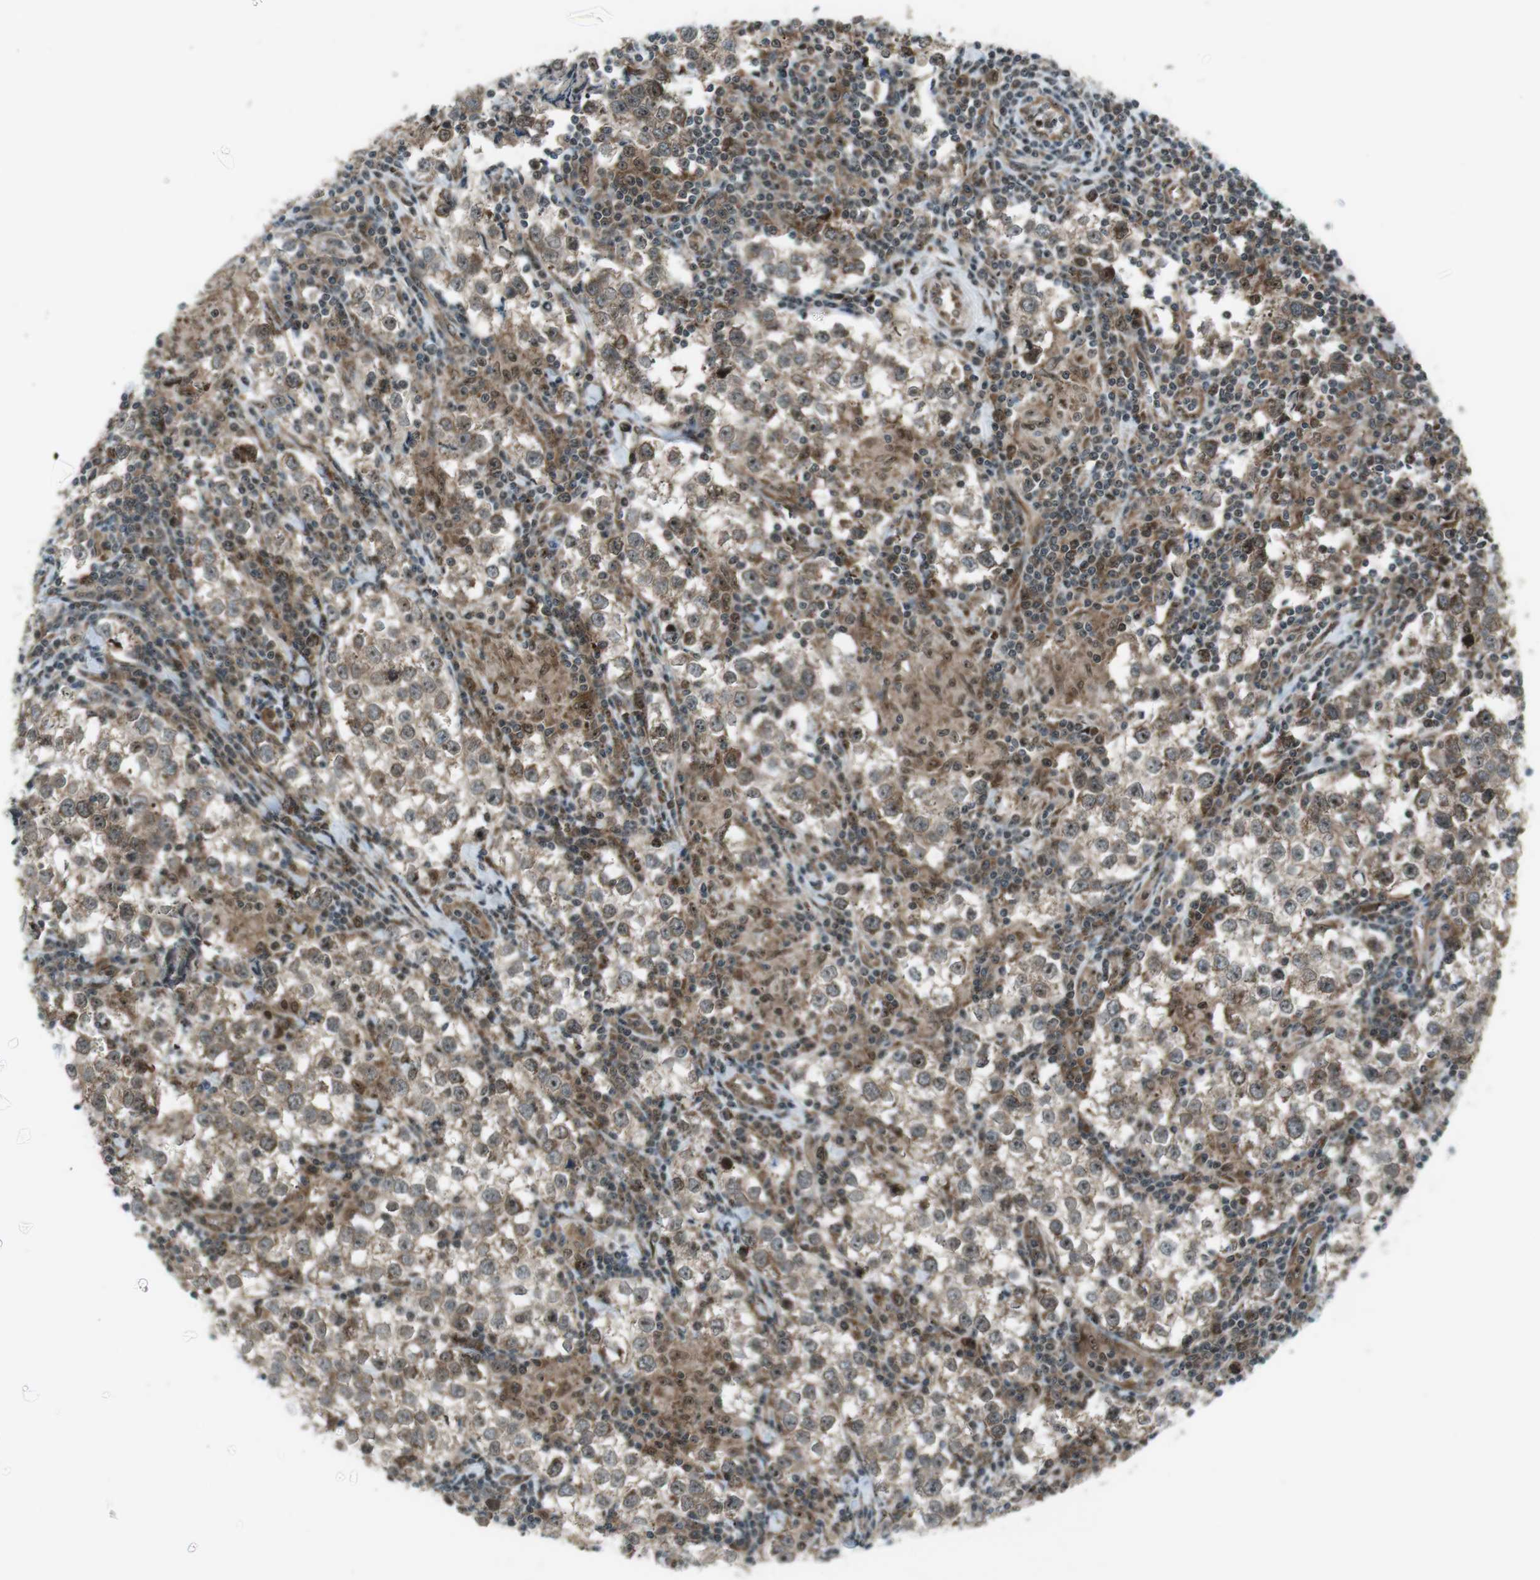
{"staining": {"intensity": "weak", "quantity": ">75%", "location": "cytoplasmic/membranous"}, "tissue": "testis cancer", "cell_type": "Tumor cells", "image_type": "cancer", "snomed": [{"axis": "morphology", "description": "Seminoma, NOS"}, {"axis": "morphology", "description": "Carcinoma, Embryonal, NOS"}, {"axis": "topography", "description": "Testis"}], "caption": "A brown stain labels weak cytoplasmic/membranous expression of a protein in human testis seminoma tumor cells.", "gene": "CSNK1D", "patient": {"sex": "male", "age": 36}}